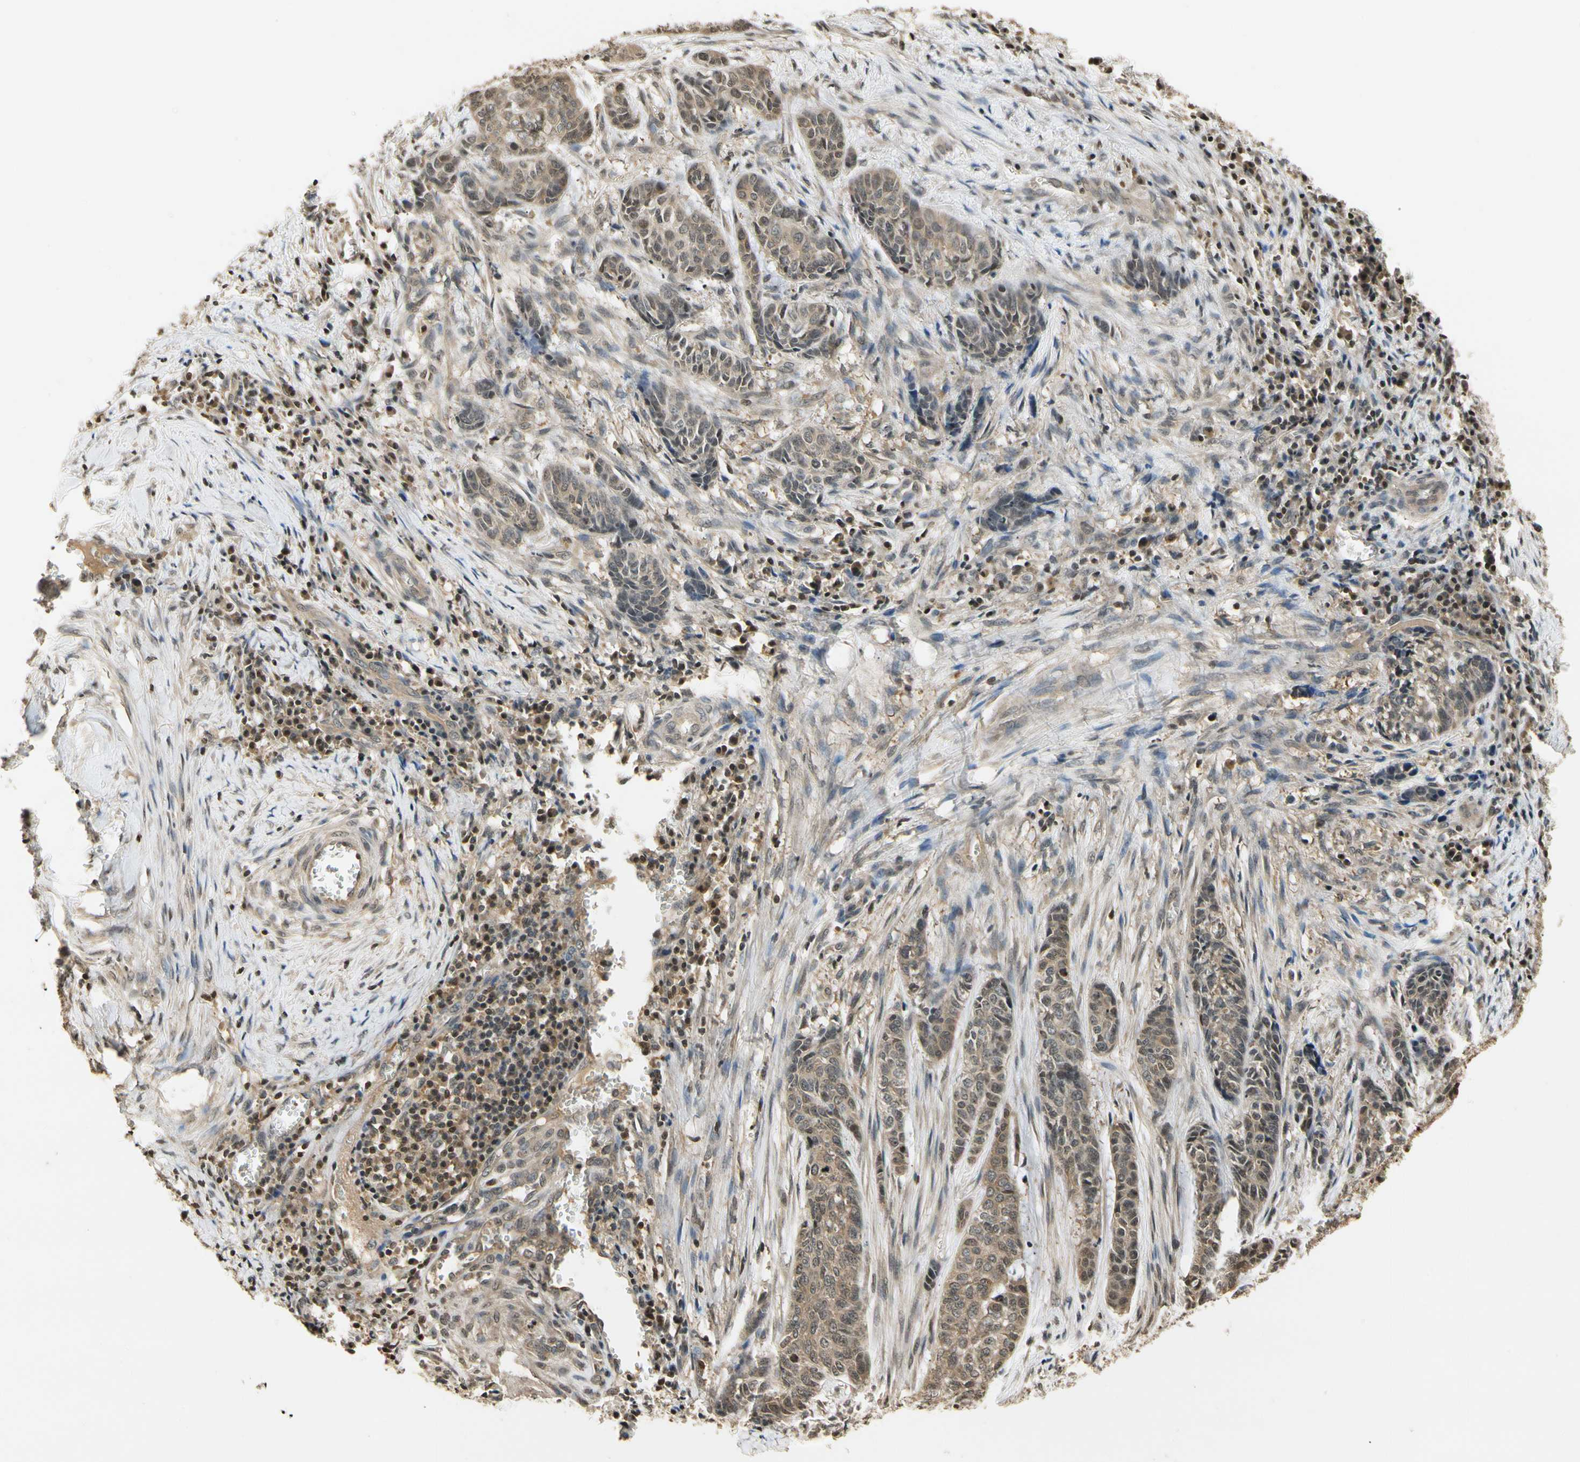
{"staining": {"intensity": "weak", "quantity": ">75%", "location": "cytoplasmic/membranous"}, "tissue": "skin cancer", "cell_type": "Tumor cells", "image_type": "cancer", "snomed": [{"axis": "morphology", "description": "Basal cell carcinoma"}, {"axis": "topography", "description": "Skin"}], "caption": "A histopathology image of skin cancer (basal cell carcinoma) stained for a protein shows weak cytoplasmic/membranous brown staining in tumor cells. The staining was performed using DAB (3,3'-diaminobenzidine) to visualize the protein expression in brown, while the nuclei were stained in blue with hematoxylin (Magnification: 20x).", "gene": "SOD1", "patient": {"sex": "female", "age": 64}}